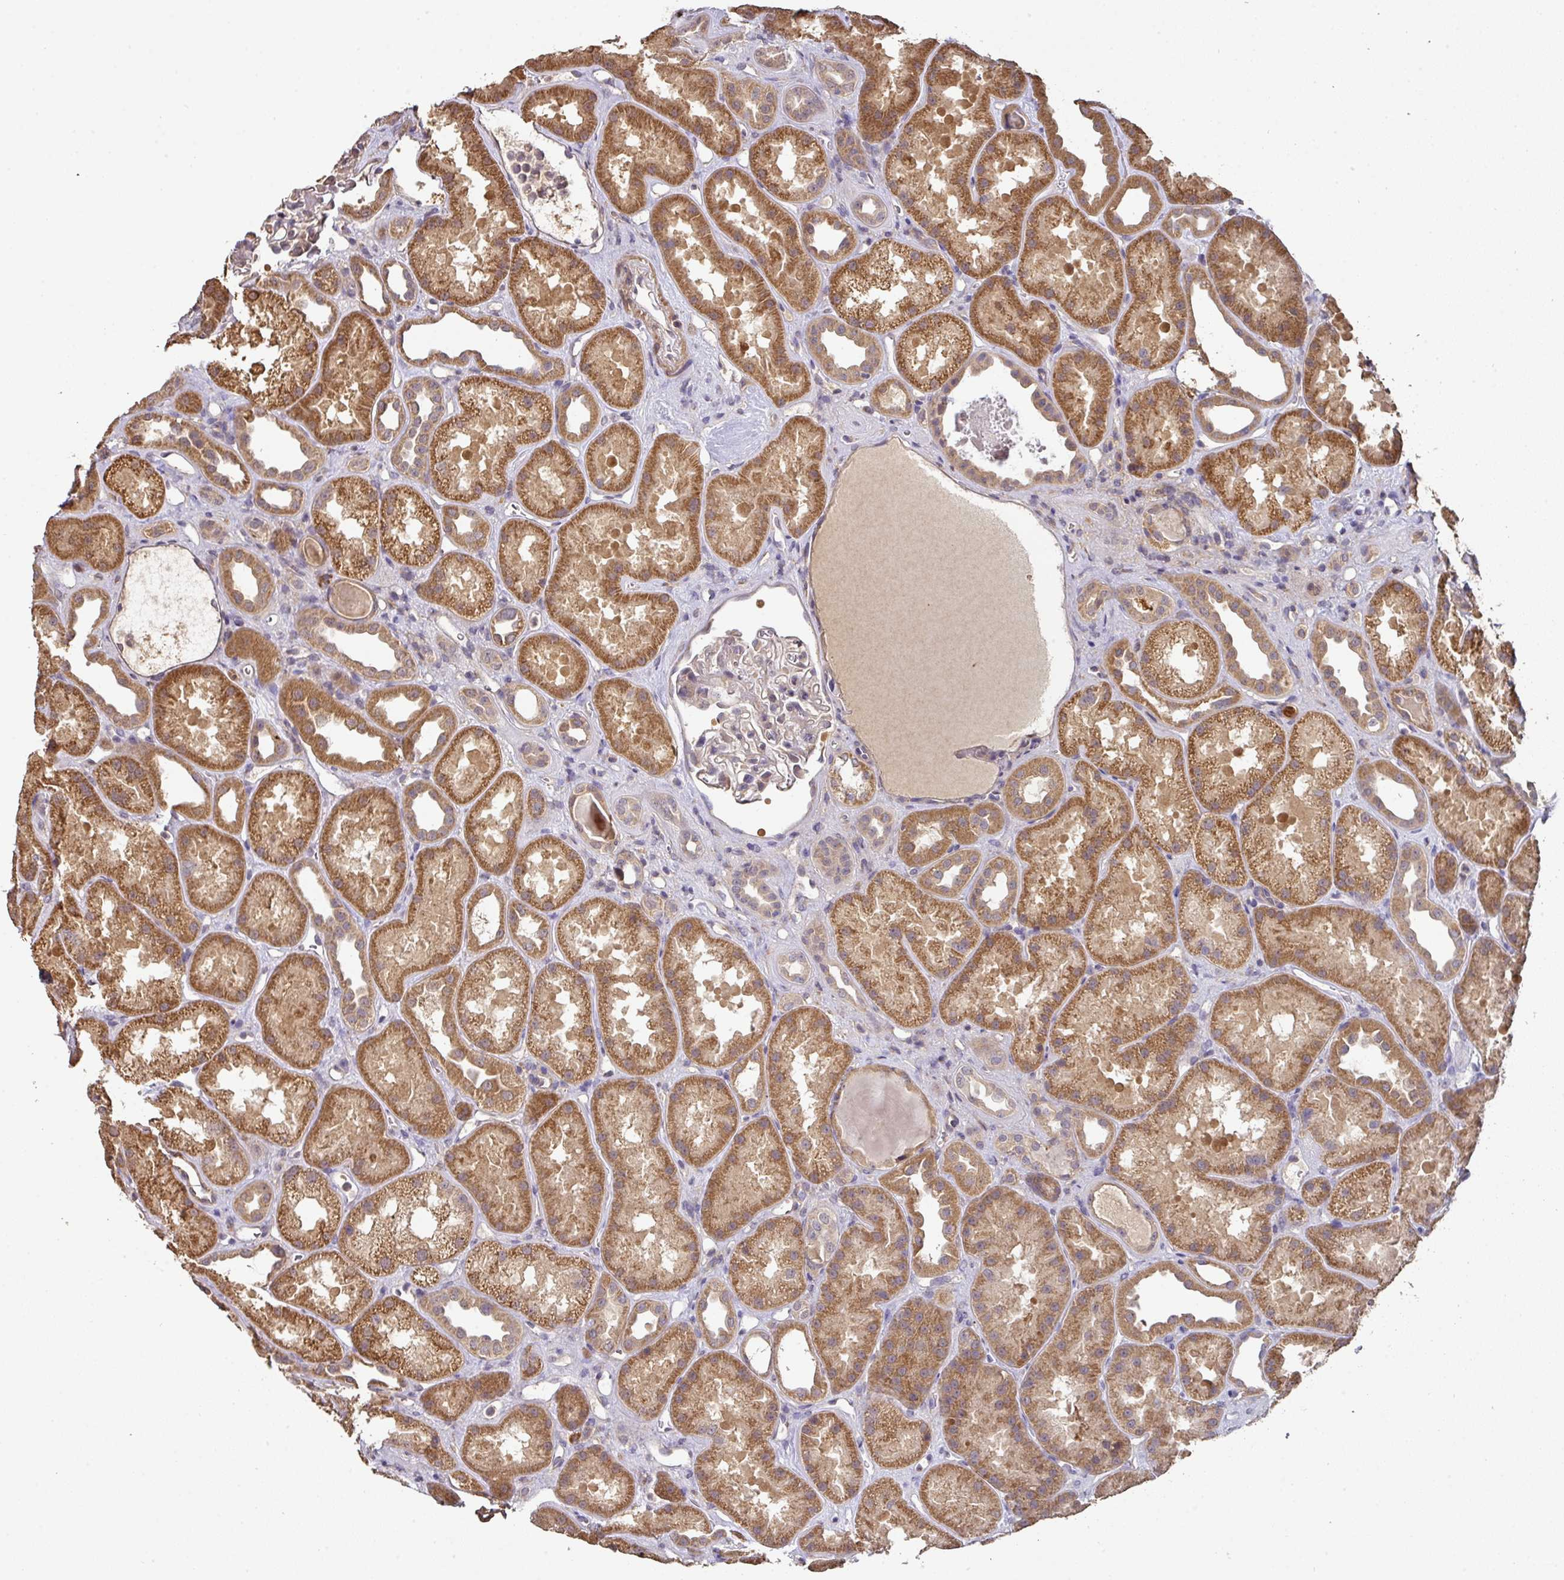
{"staining": {"intensity": "negative", "quantity": "none", "location": "none"}, "tissue": "kidney", "cell_type": "Cells in glomeruli", "image_type": "normal", "snomed": [{"axis": "morphology", "description": "Normal tissue, NOS"}, {"axis": "topography", "description": "Kidney"}], "caption": "There is no significant positivity in cells in glomeruli of kidney.", "gene": "ACVR2B", "patient": {"sex": "male", "age": 61}}